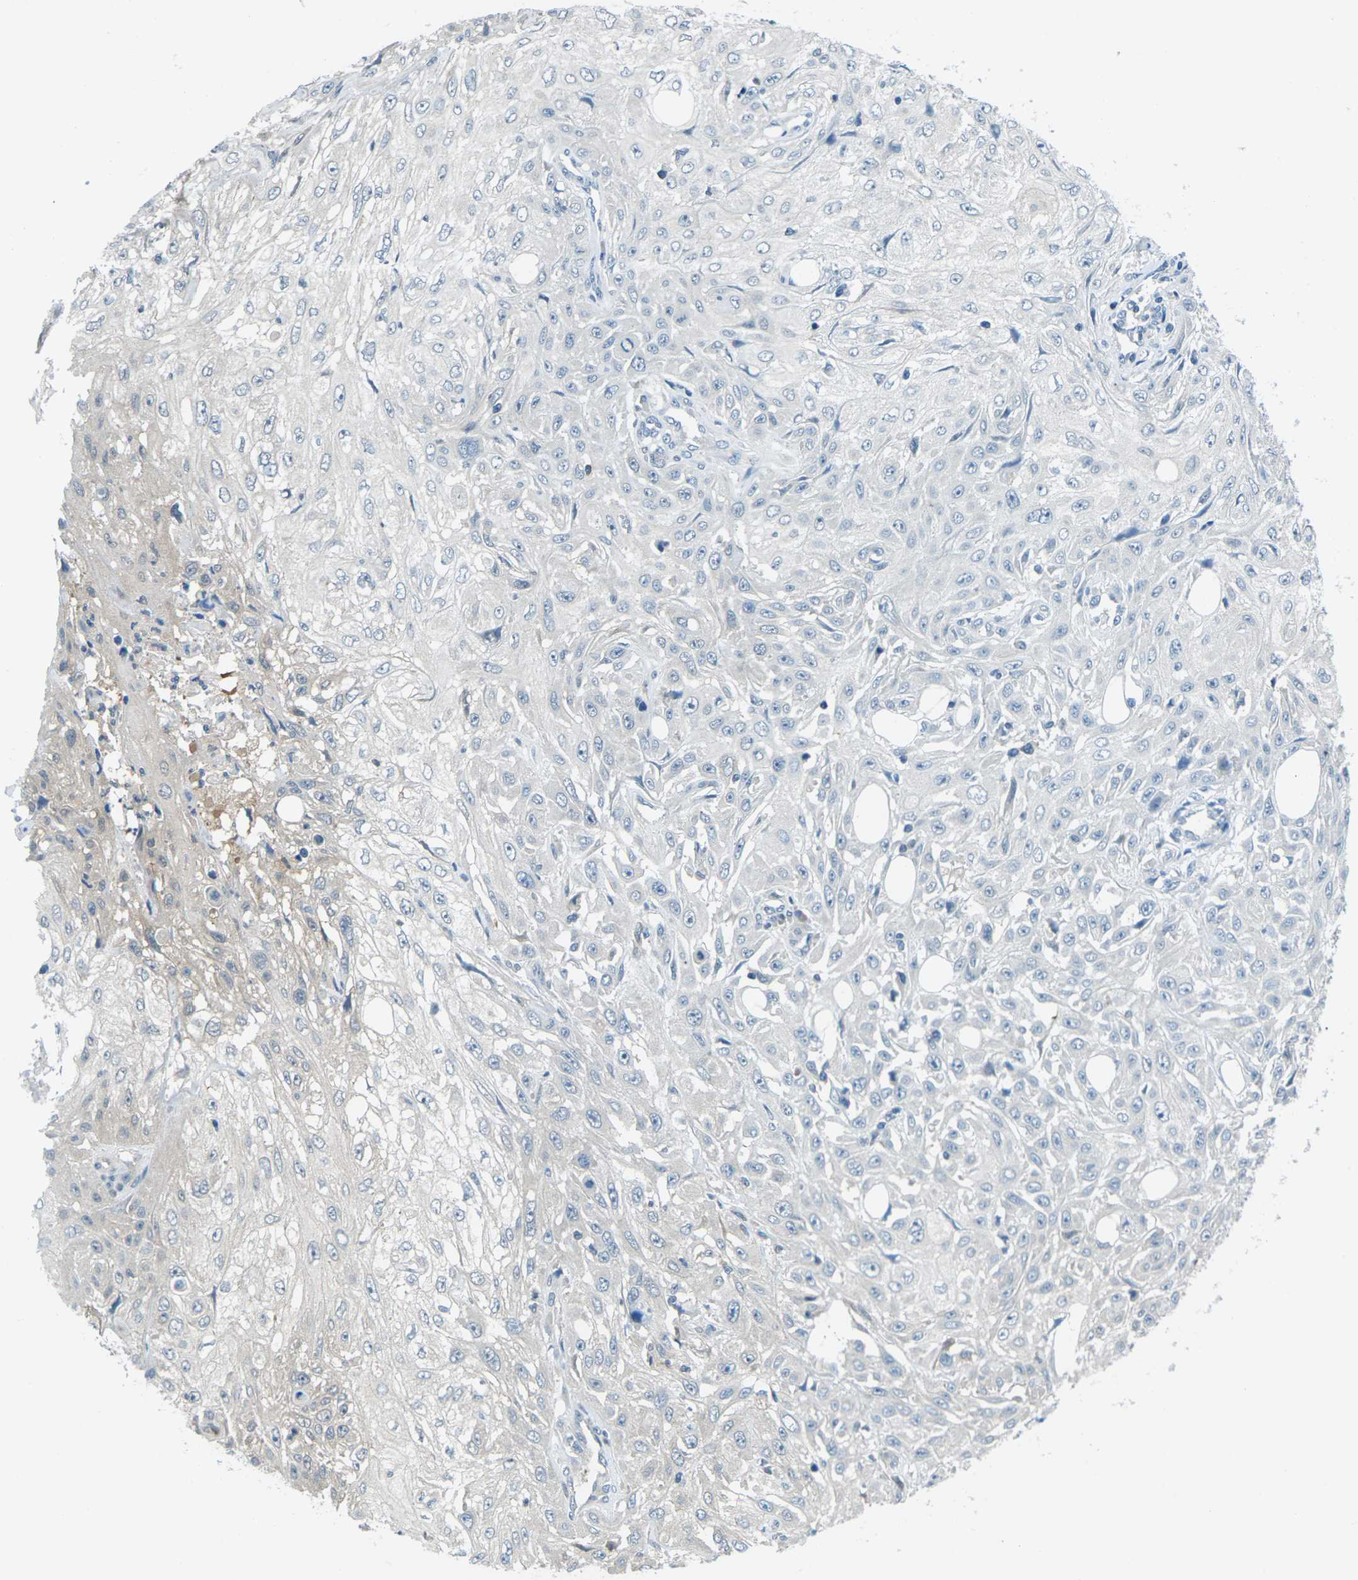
{"staining": {"intensity": "negative", "quantity": "none", "location": "none"}, "tissue": "skin cancer", "cell_type": "Tumor cells", "image_type": "cancer", "snomed": [{"axis": "morphology", "description": "Squamous cell carcinoma, NOS"}, {"axis": "topography", "description": "Skin"}], "caption": "Immunohistochemistry (IHC) of human skin squamous cell carcinoma displays no expression in tumor cells.", "gene": "NANOS2", "patient": {"sex": "male", "age": 75}}